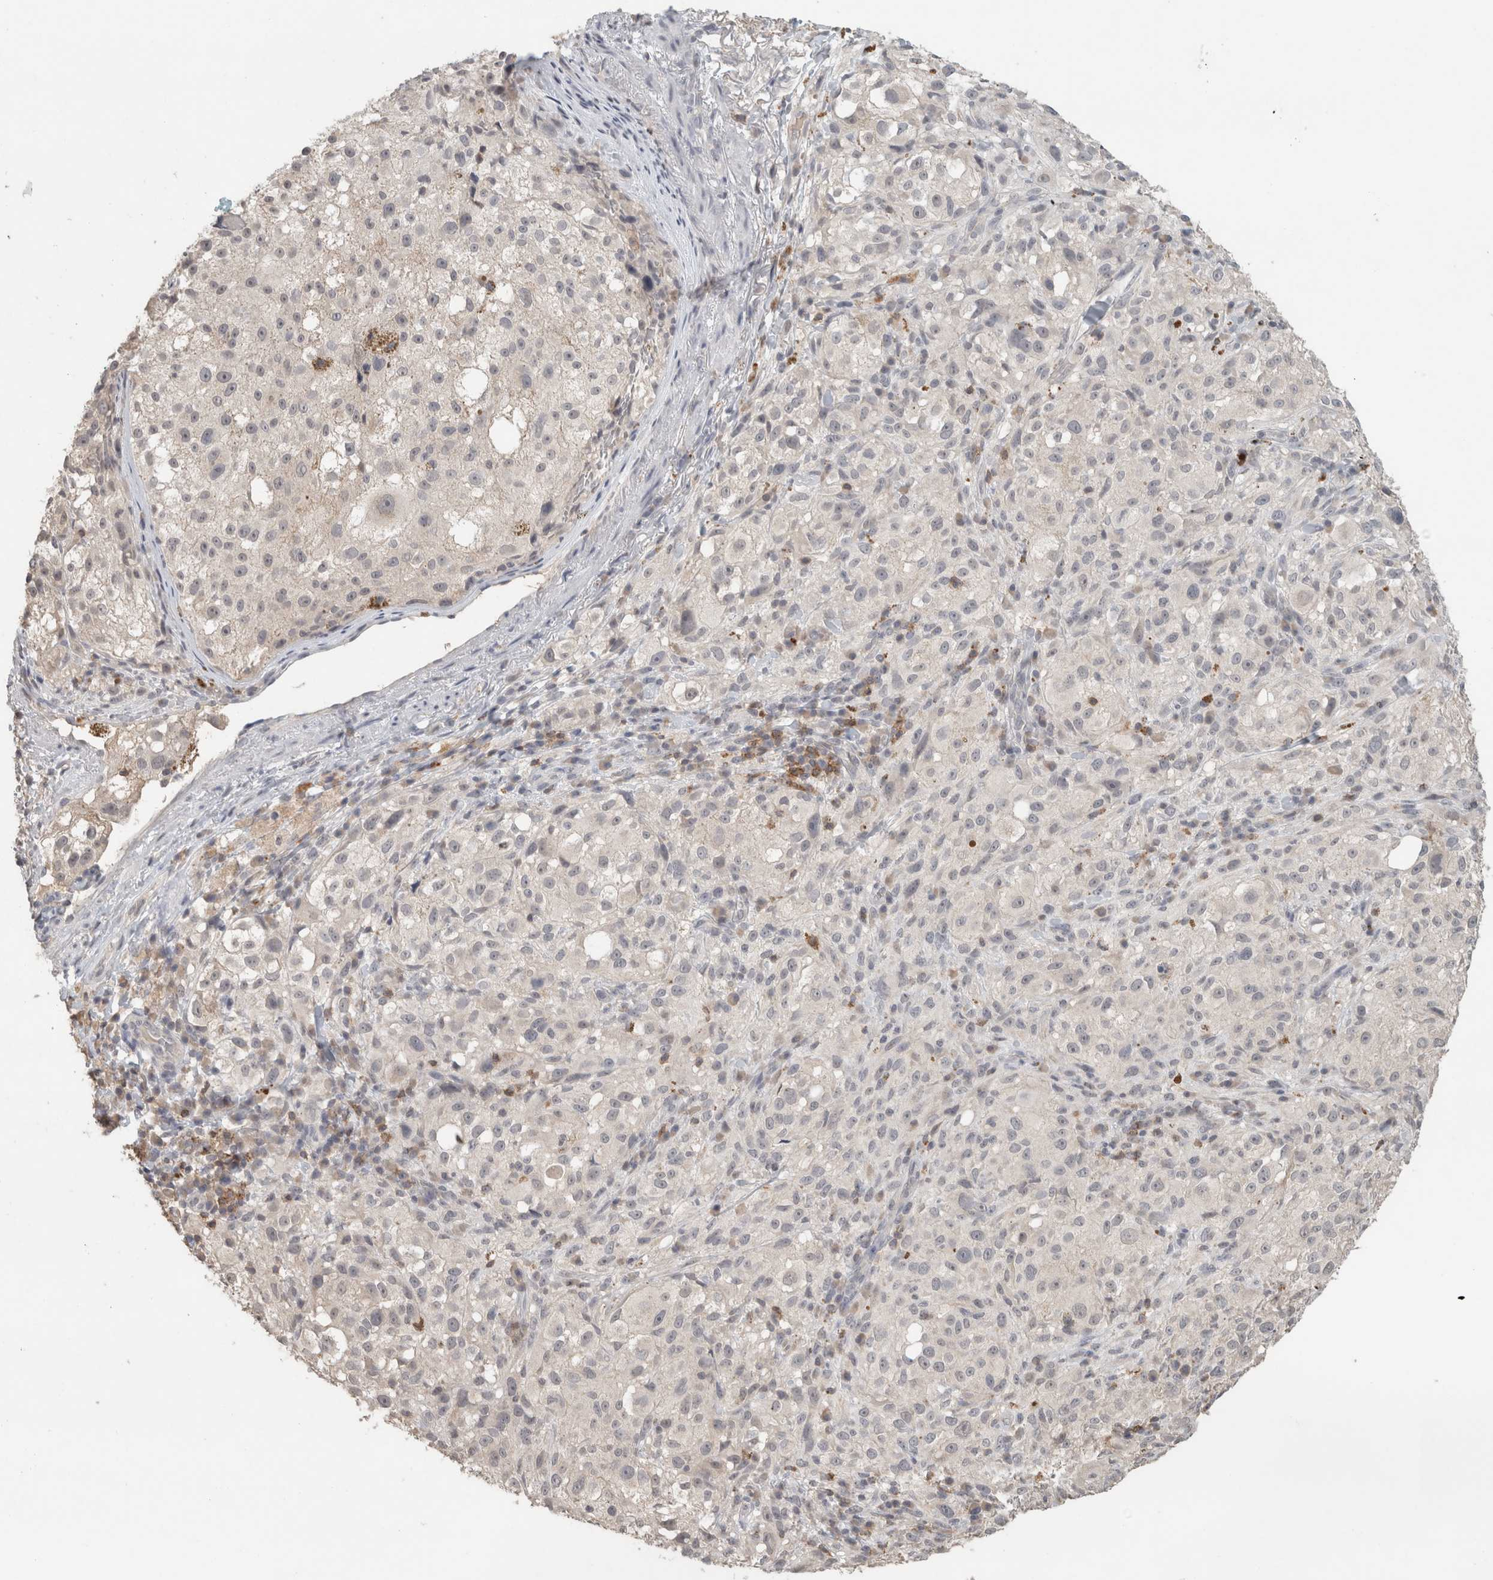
{"staining": {"intensity": "negative", "quantity": "none", "location": "none"}, "tissue": "melanoma", "cell_type": "Tumor cells", "image_type": "cancer", "snomed": [{"axis": "morphology", "description": "Necrosis, NOS"}, {"axis": "morphology", "description": "Malignant melanoma, NOS"}, {"axis": "topography", "description": "Skin"}], "caption": "Tumor cells are negative for protein expression in human malignant melanoma.", "gene": "TRAT1", "patient": {"sex": "female", "age": 87}}